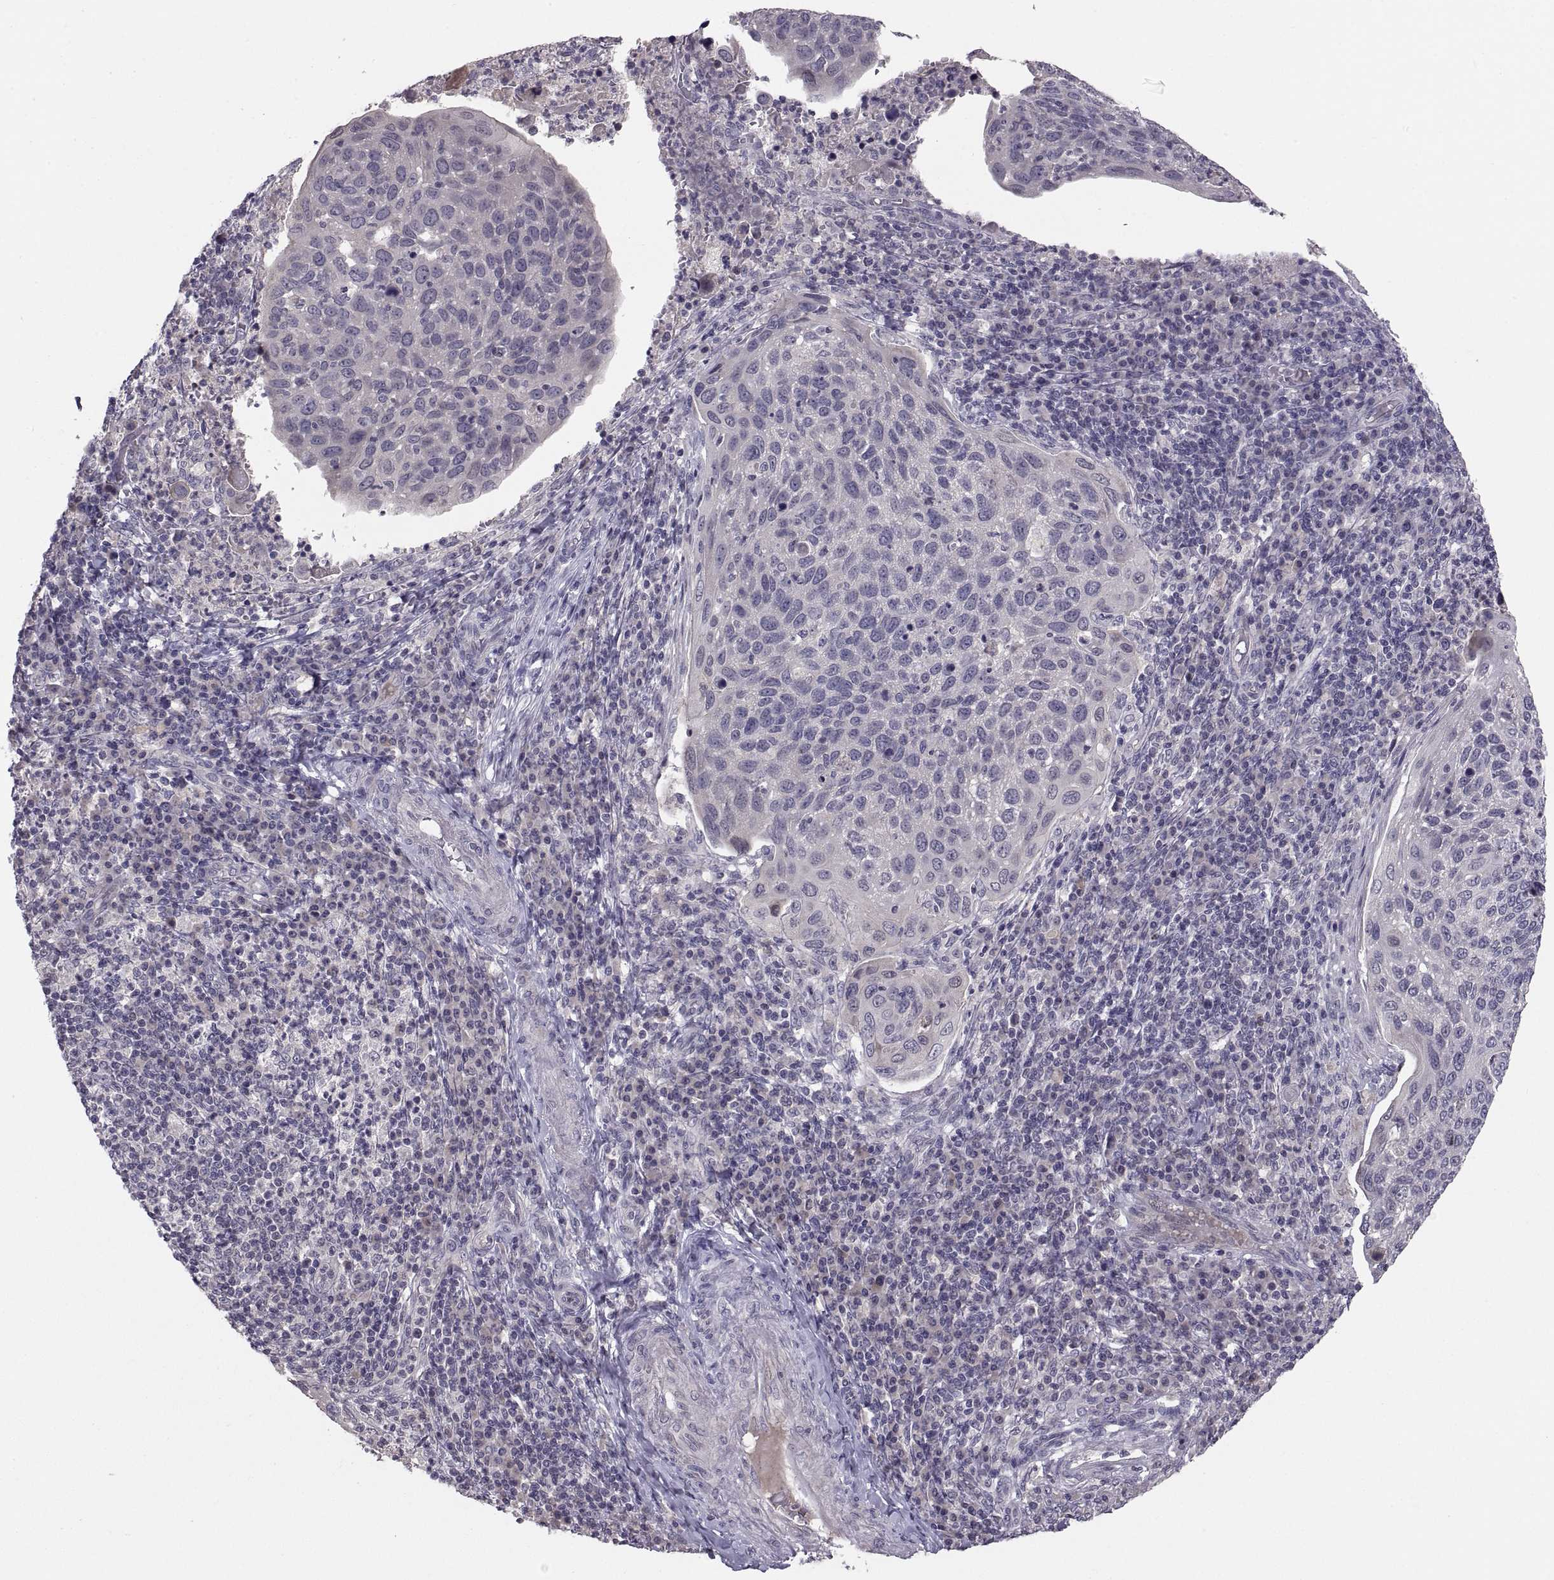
{"staining": {"intensity": "negative", "quantity": "none", "location": "none"}, "tissue": "cervical cancer", "cell_type": "Tumor cells", "image_type": "cancer", "snomed": [{"axis": "morphology", "description": "Squamous cell carcinoma, NOS"}, {"axis": "topography", "description": "Cervix"}], "caption": "Cervical cancer stained for a protein using immunohistochemistry shows no positivity tumor cells.", "gene": "PAX2", "patient": {"sex": "female", "age": 54}}